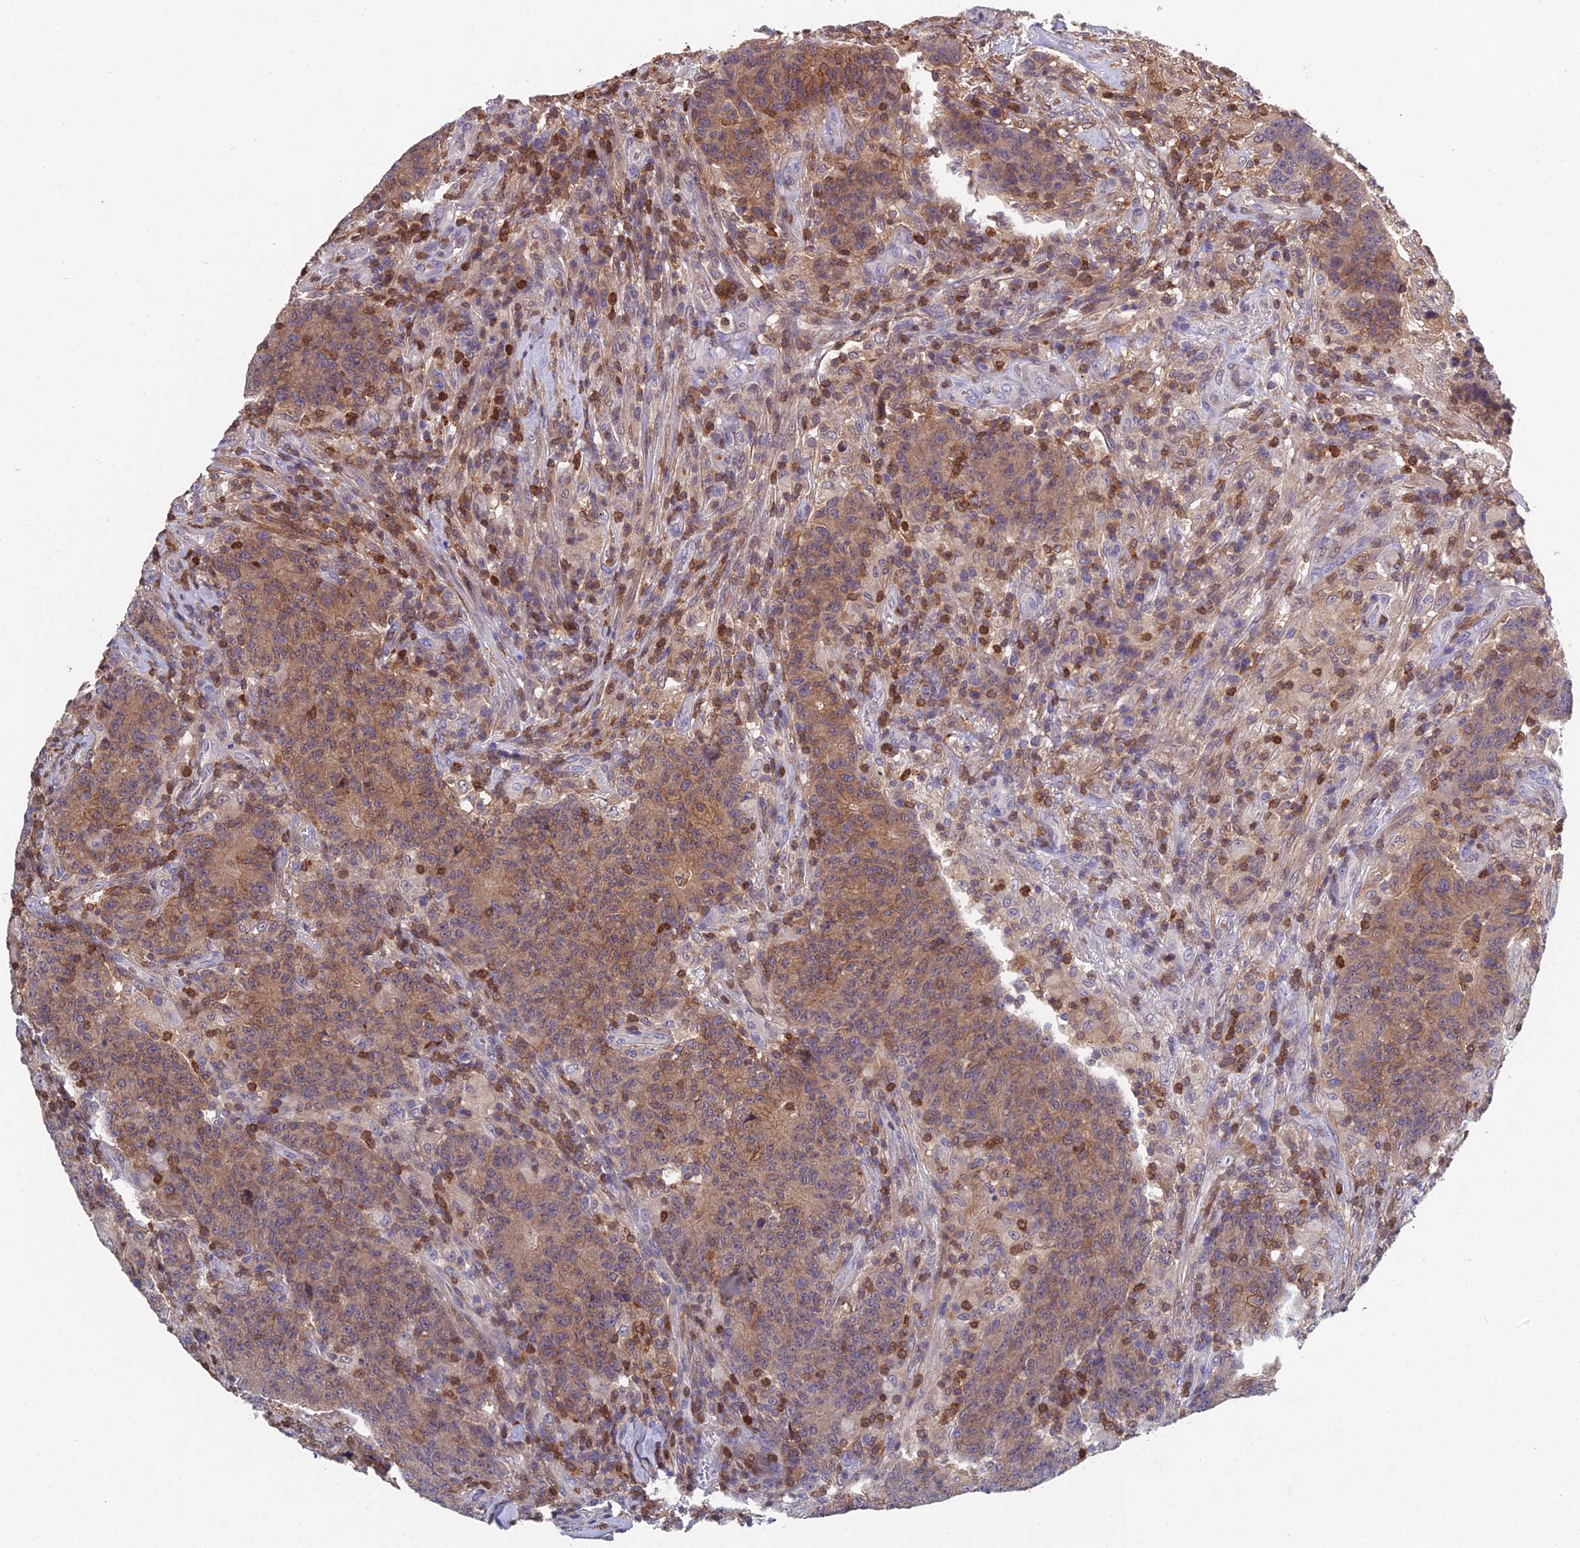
{"staining": {"intensity": "moderate", "quantity": "25%-75%", "location": "cytoplasmic/membranous"}, "tissue": "colorectal cancer", "cell_type": "Tumor cells", "image_type": "cancer", "snomed": [{"axis": "morphology", "description": "Adenocarcinoma, NOS"}, {"axis": "topography", "description": "Colon"}], "caption": "IHC micrograph of neoplastic tissue: colorectal cancer (adenocarcinoma) stained using immunohistochemistry (IHC) exhibits medium levels of moderate protein expression localized specifically in the cytoplasmic/membranous of tumor cells, appearing as a cytoplasmic/membranous brown color.", "gene": "GALK2", "patient": {"sex": "female", "age": 75}}